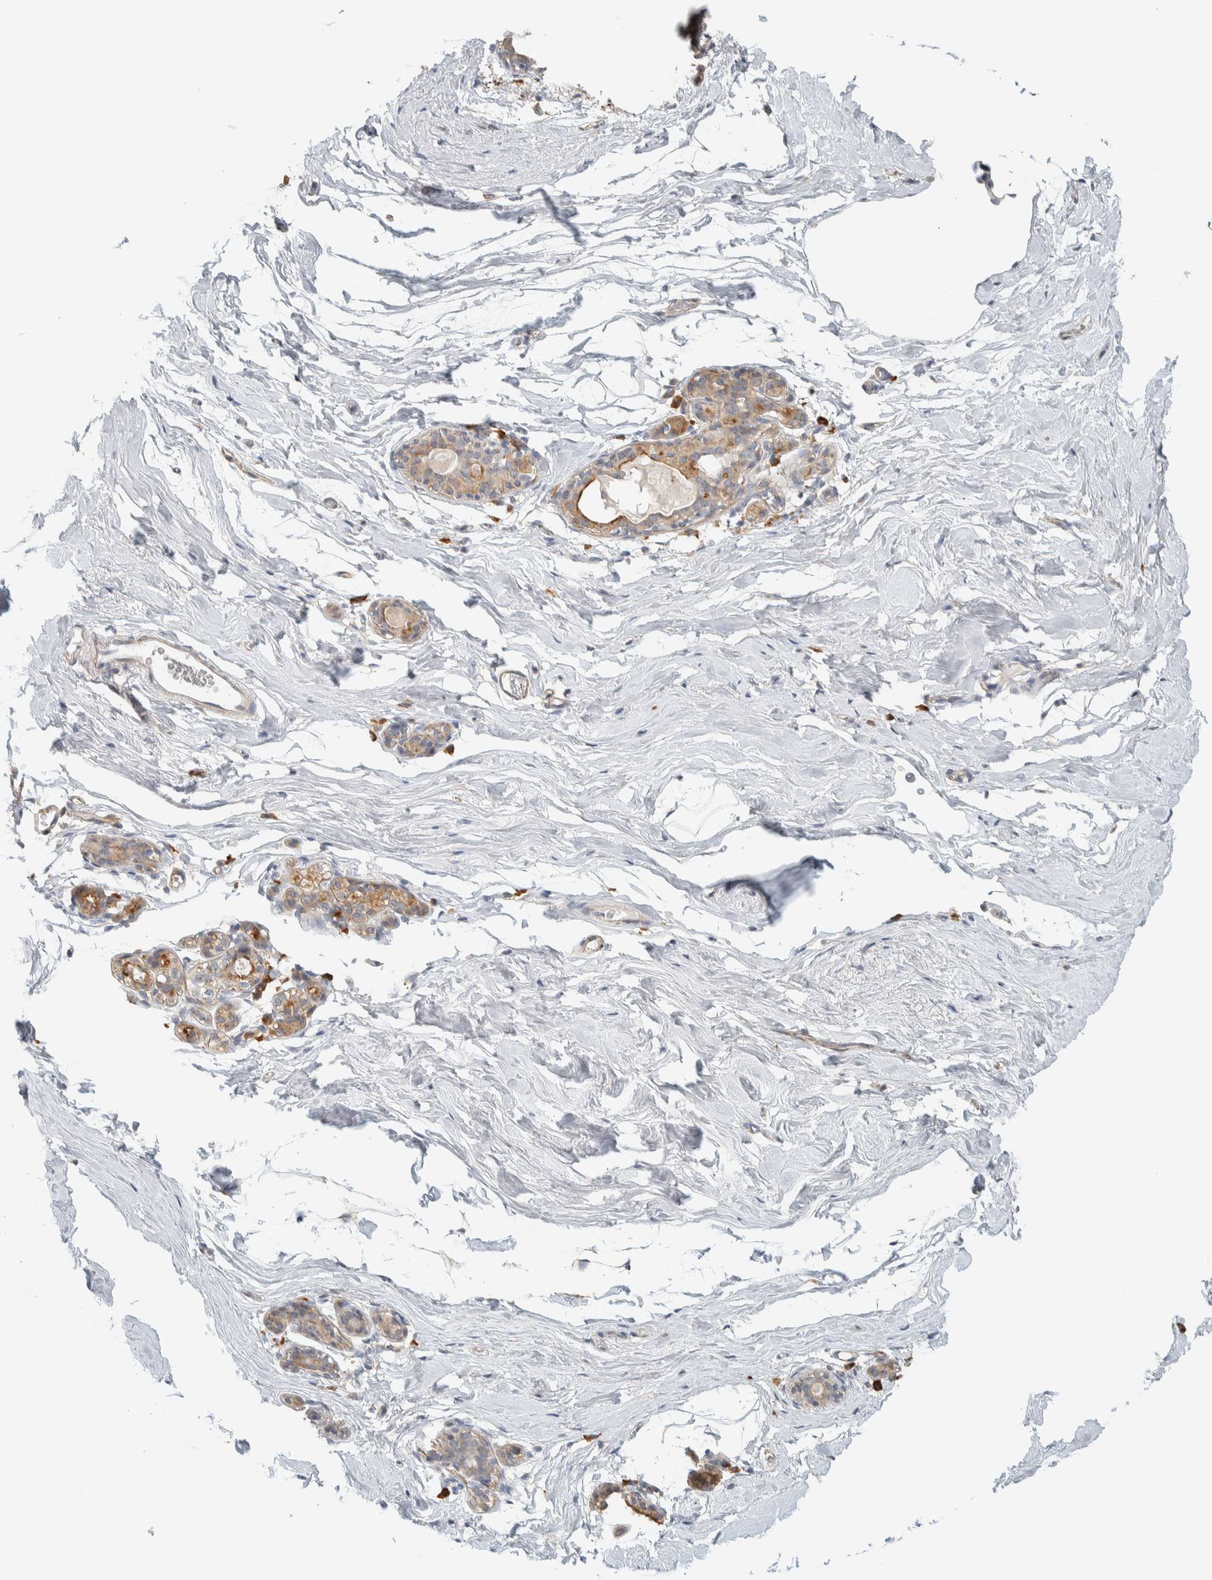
{"staining": {"intensity": "negative", "quantity": "none", "location": "none"}, "tissue": "breast", "cell_type": "Adipocytes", "image_type": "normal", "snomed": [{"axis": "morphology", "description": "Normal tissue, NOS"}, {"axis": "topography", "description": "Breast"}], "caption": "There is no significant expression in adipocytes of breast. (DAB (3,3'-diaminobenzidine) IHC visualized using brightfield microscopy, high magnification).", "gene": "KLHL40", "patient": {"sex": "female", "age": 62}}